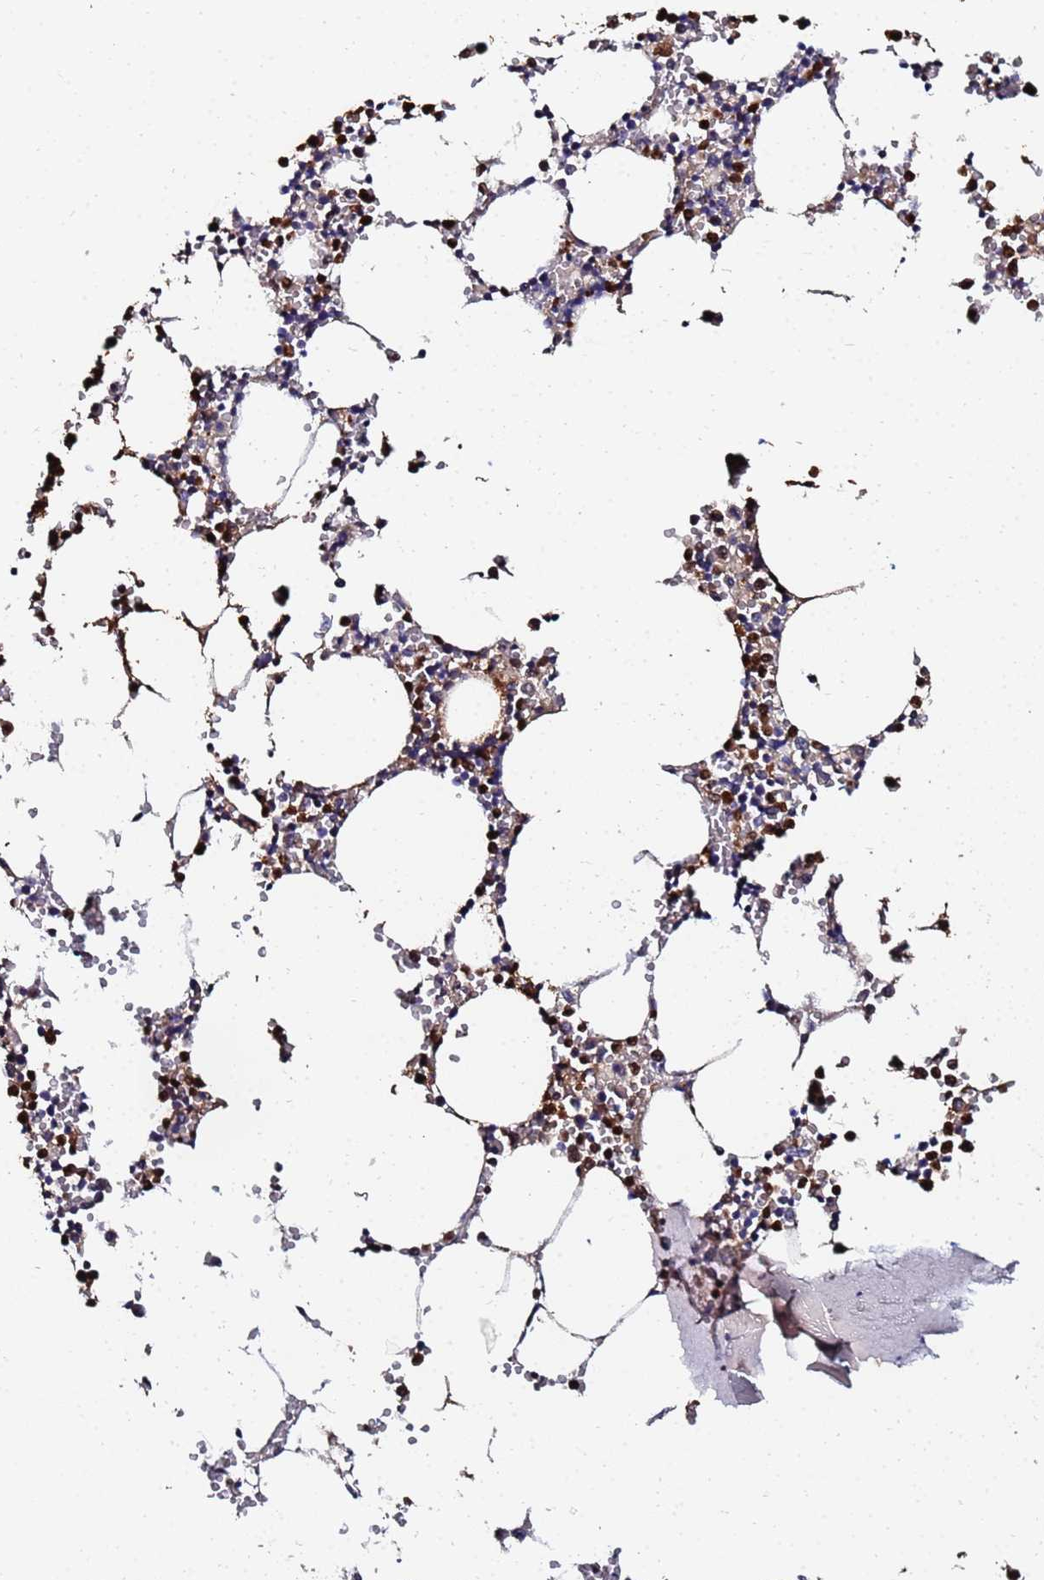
{"staining": {"intensity": "strong", "quantity": "25%-75%", "location": "nuclear"}, "tissue": "bone marrow", "cell_type": "Hematopoietic cells", "image_type": "normal", "snomed": [{"axis": "morphology", "description": "Normal tissue, NOS"}, {"axis": "topography", "description": "Bone marrow"}], "caption": "Immunohistochemistry (IHC) staining of benign bone marrow, which displays high levels of strong nuclear expression in about 25%-75% of hematopoietic cells indicating strong nuclear protein staining. The staining was performed using DAB (brown) for protein detection and nuclei were counterstained in hematoxylin (blue).", "gene": "MTCL1", "patient": {"sex": "female", "age": 64}}